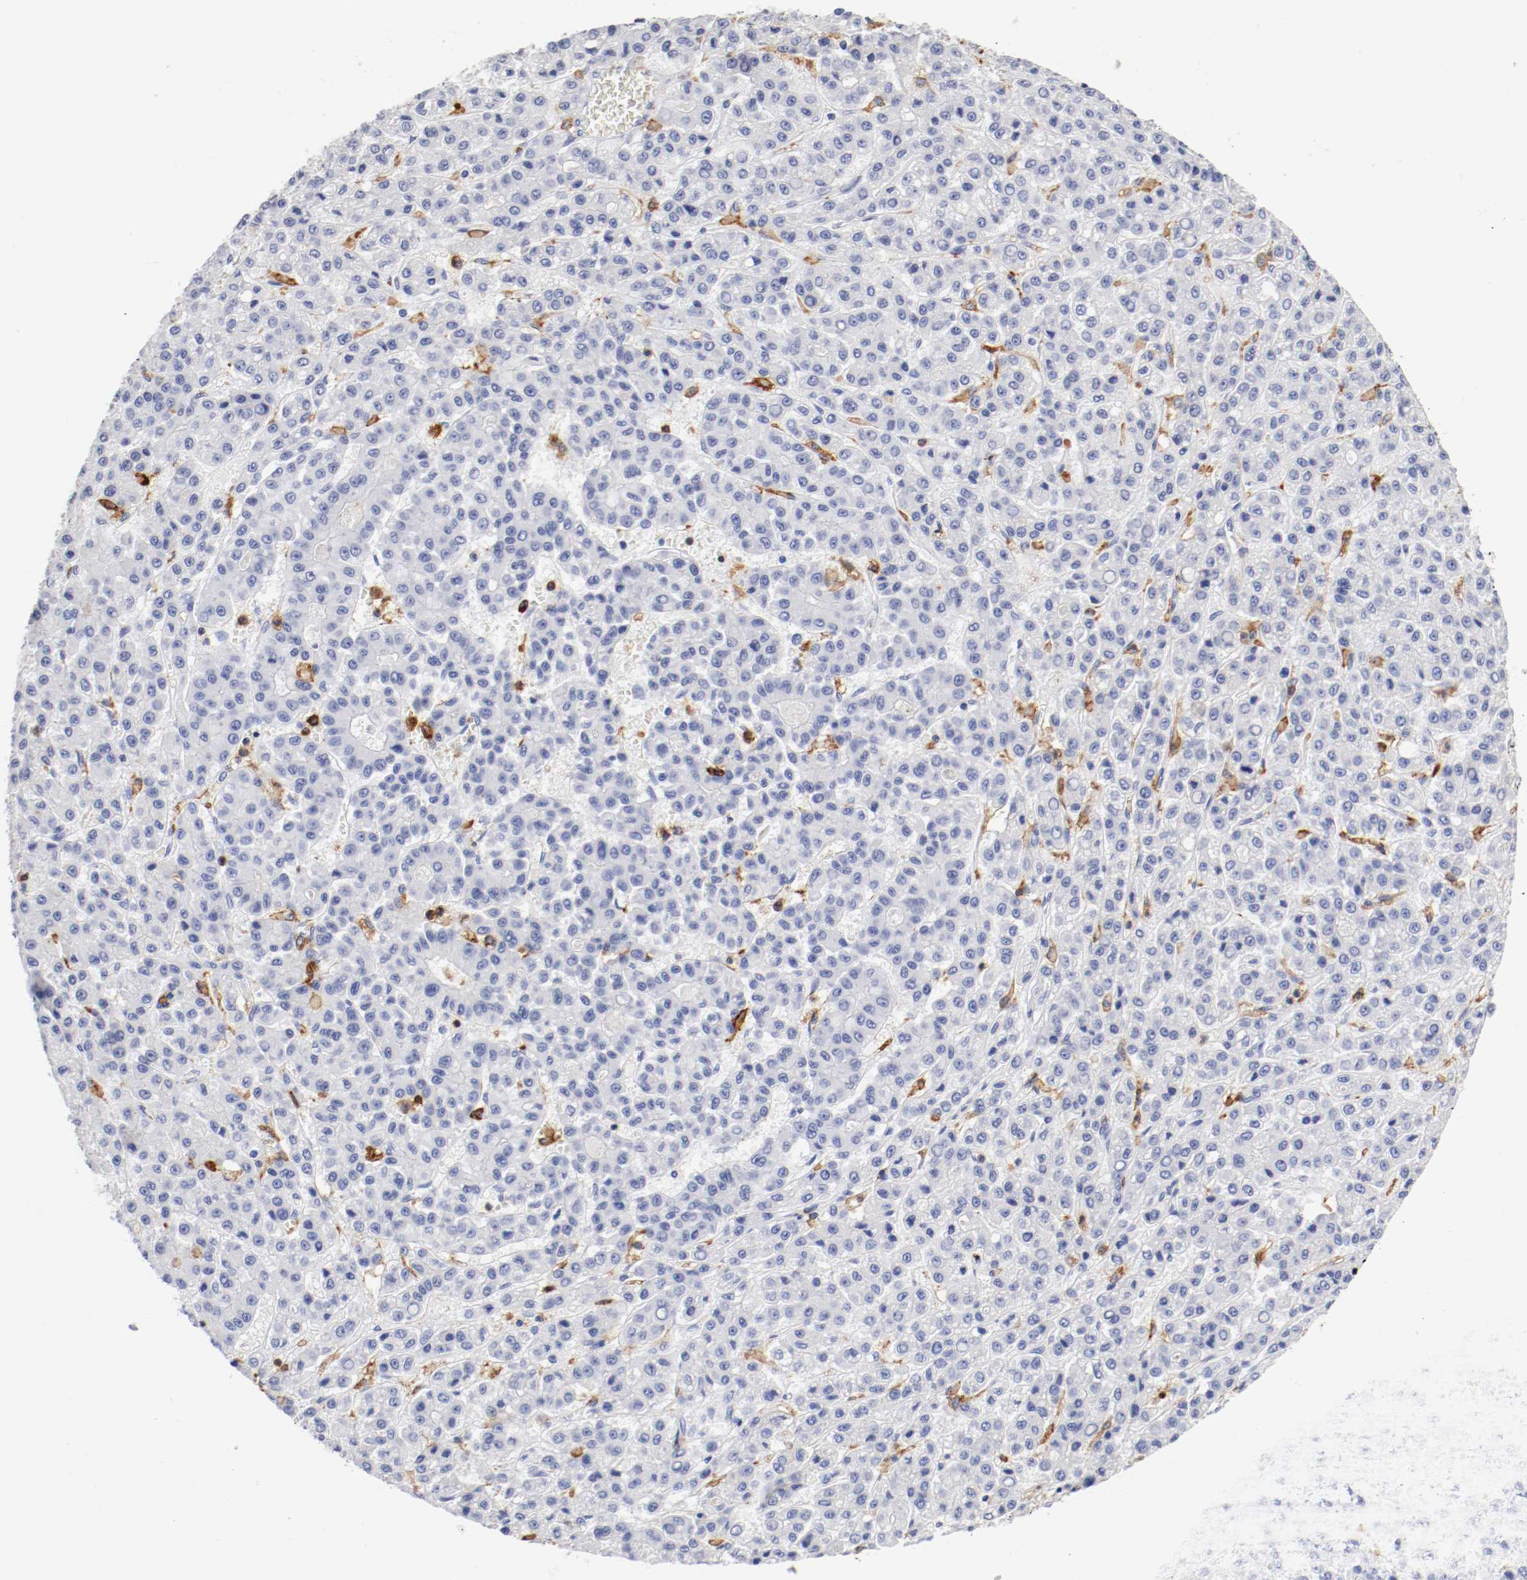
{"staining": {"intensity": "negative", "quantity": "none", "location": "none"}, "tissue": "liver cancer", "cell_type": "Tumor cells", "image_type": "cancer", "snomed": [{"axis": "morphology", "description": "Carcinoma, Hepatocellular, NOS"}, {"axis": "topography", "description": "Liver"}], "caption": "Tumor cells show no significant expression in hepatocellular carcinoma (liver). (Immunohistochemistry, brightfield microscopy, high magnification).", "gene": "ITGAX", "patient": {"sex": "male", "age": 70}}